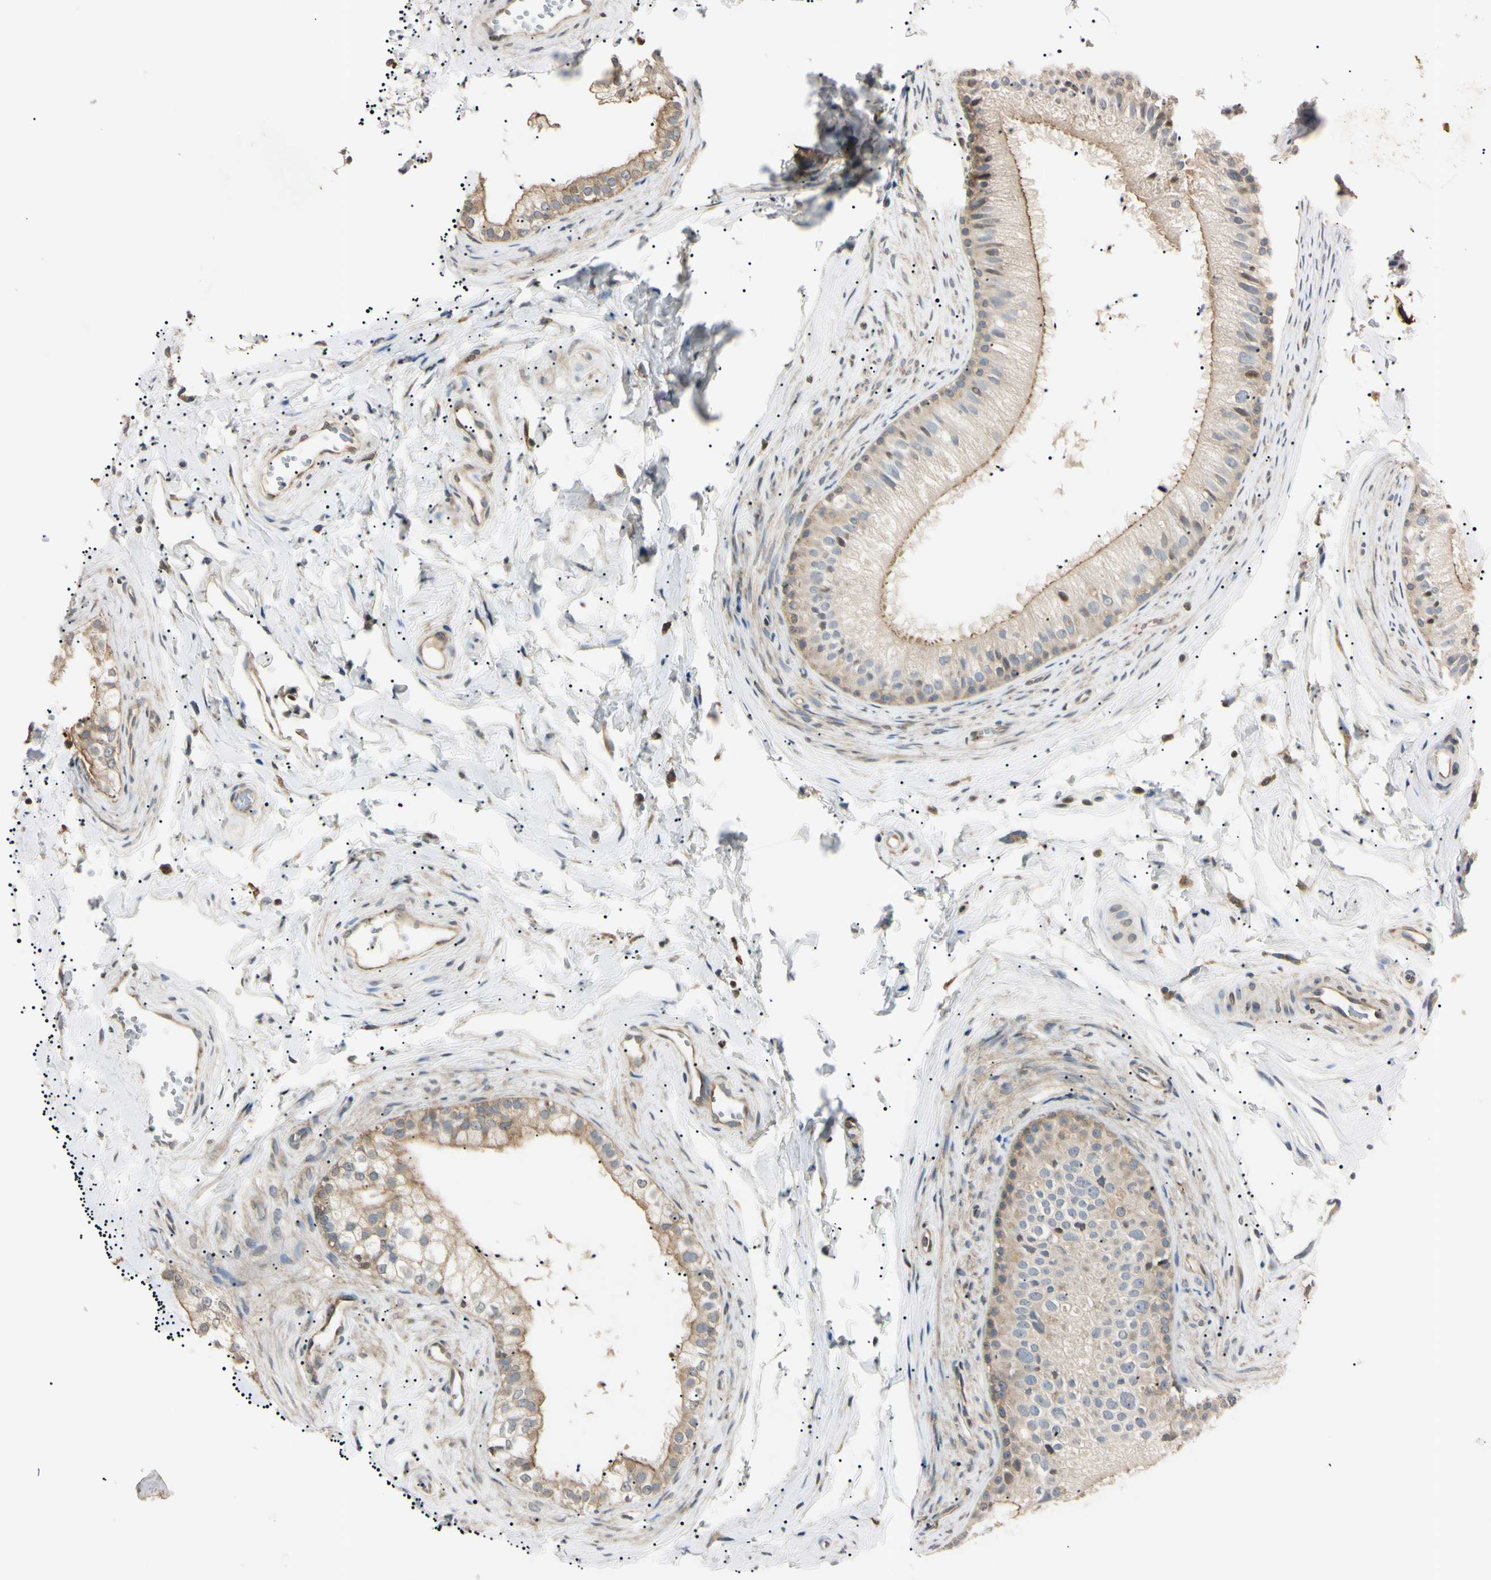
{"staining": {"intensity": "weak", "quantity": ">75%", "location": "cytoplasmic/membranous"}, "tissue": "epididymis", "cell_type": "Glandular cells", "image_type": "normal", "snomed": [{"axis": "morphology", "description": "Normal tissue, NOS"}, {"axis": "topography", "description": "Epididymis"}], "caption": "Benign epididymis shows weak cytoplasmic/membranous expression in about >75% of glandular cells, visualized by immunohistochemistry. Using DAB (brown) and hematoxylin (blue) stains, captured at high magnification using brightfield microscopy.", "gene": "EPN1", "patient": {"sex": "male", "age": 56}}